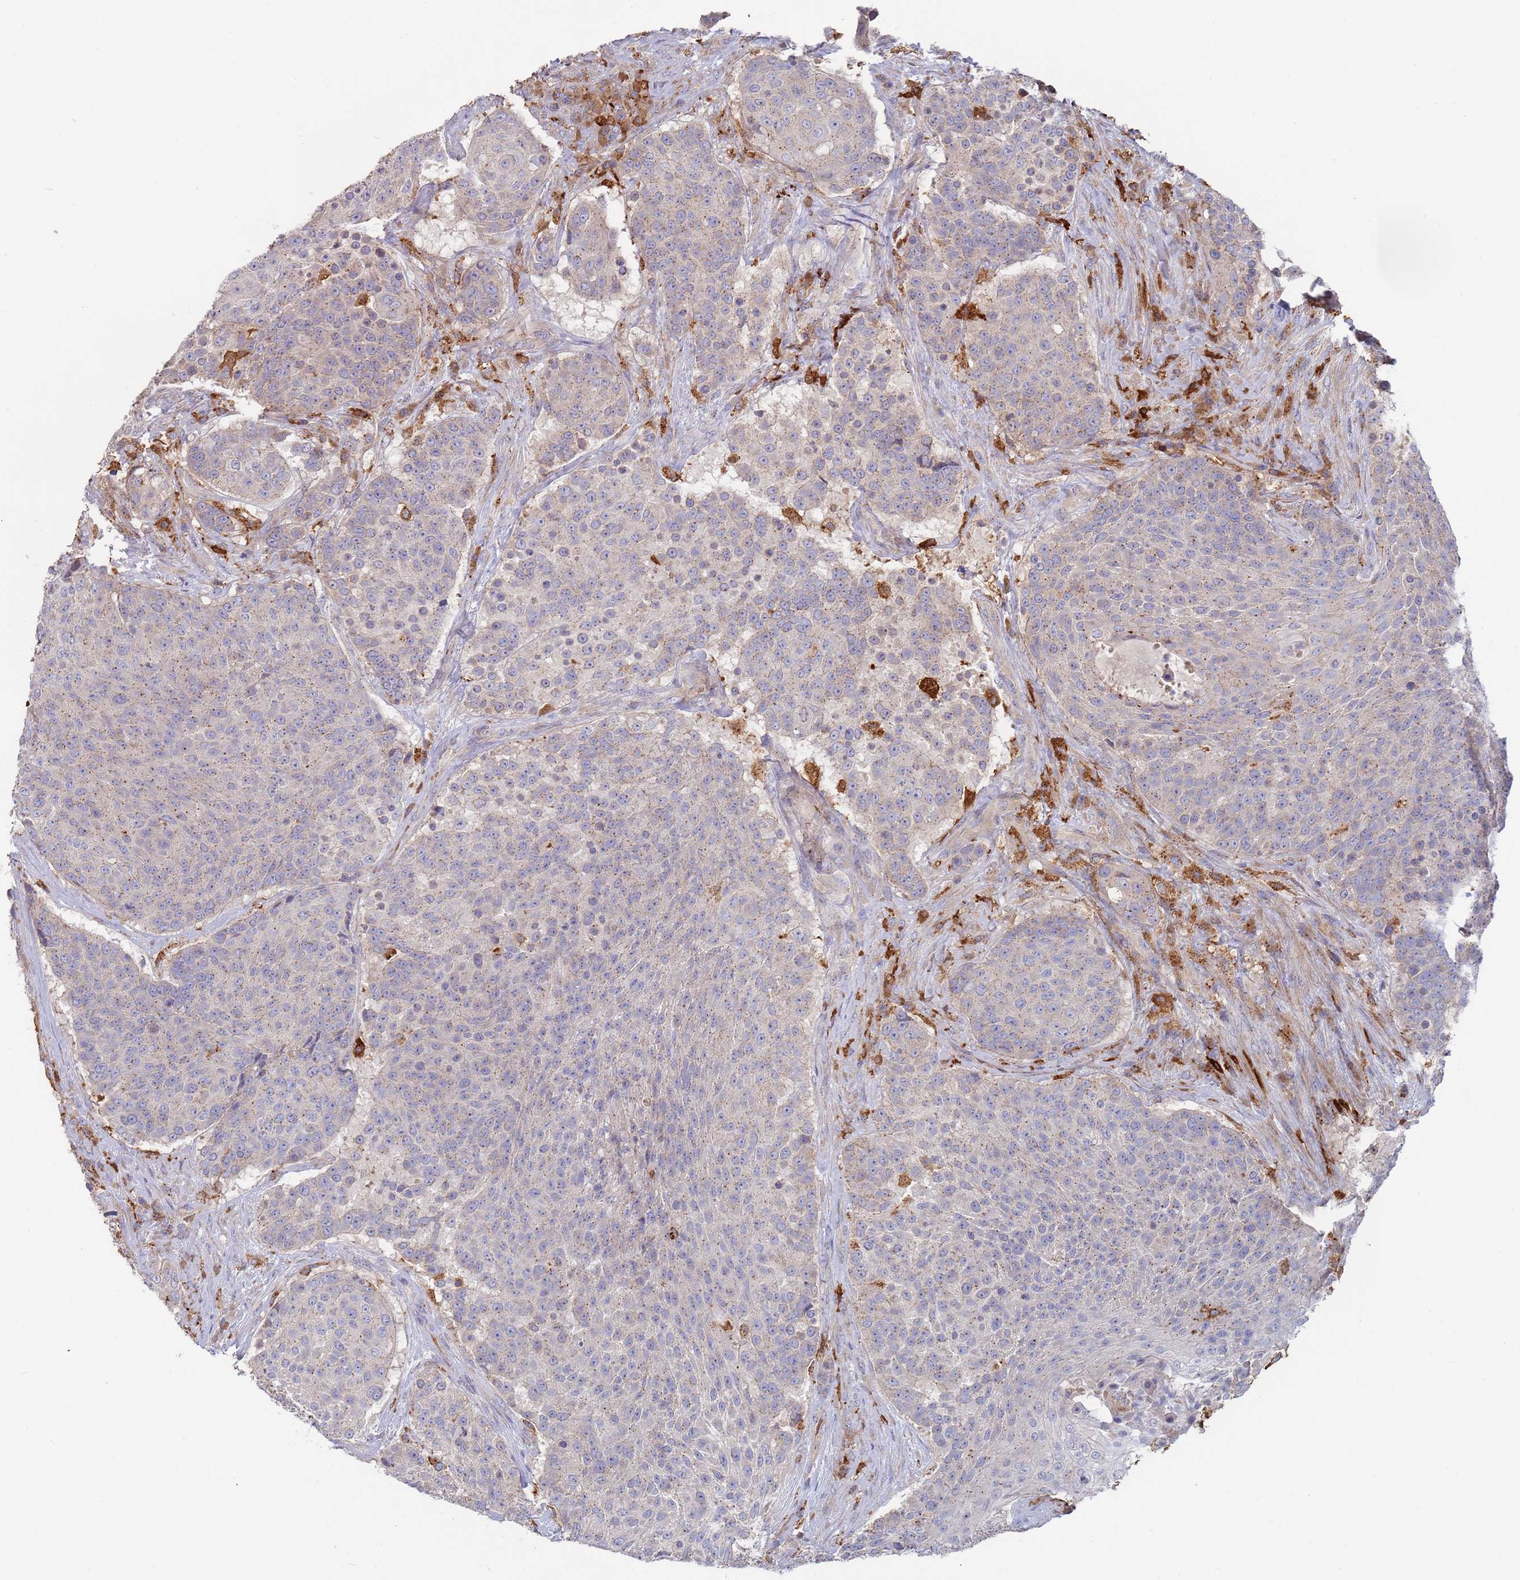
{"staining": {"intensity": "negative", "quantity": "none", "location": "none"}, "tissue": "urothelial cancer", "cell_type": "Tumor cells", "image_type": "cancer", "snomed": [{"axis": "morphology", "description": "Urothelial carcinoma, High grade"}, {"axis": "topography", "description": "Urinary bladder"}], "caption": "DAB (3,3'-diaminobenzidine) immunohistochemical staining of human high-grade urothelial carcinoma demonstrates no significant positivity in tumor cells. (DAB (3,3'-diaminobenzidine) IHC, high magnification).", "gene": "MALRD1", "patient": {"sex": "female", "age": 63}}